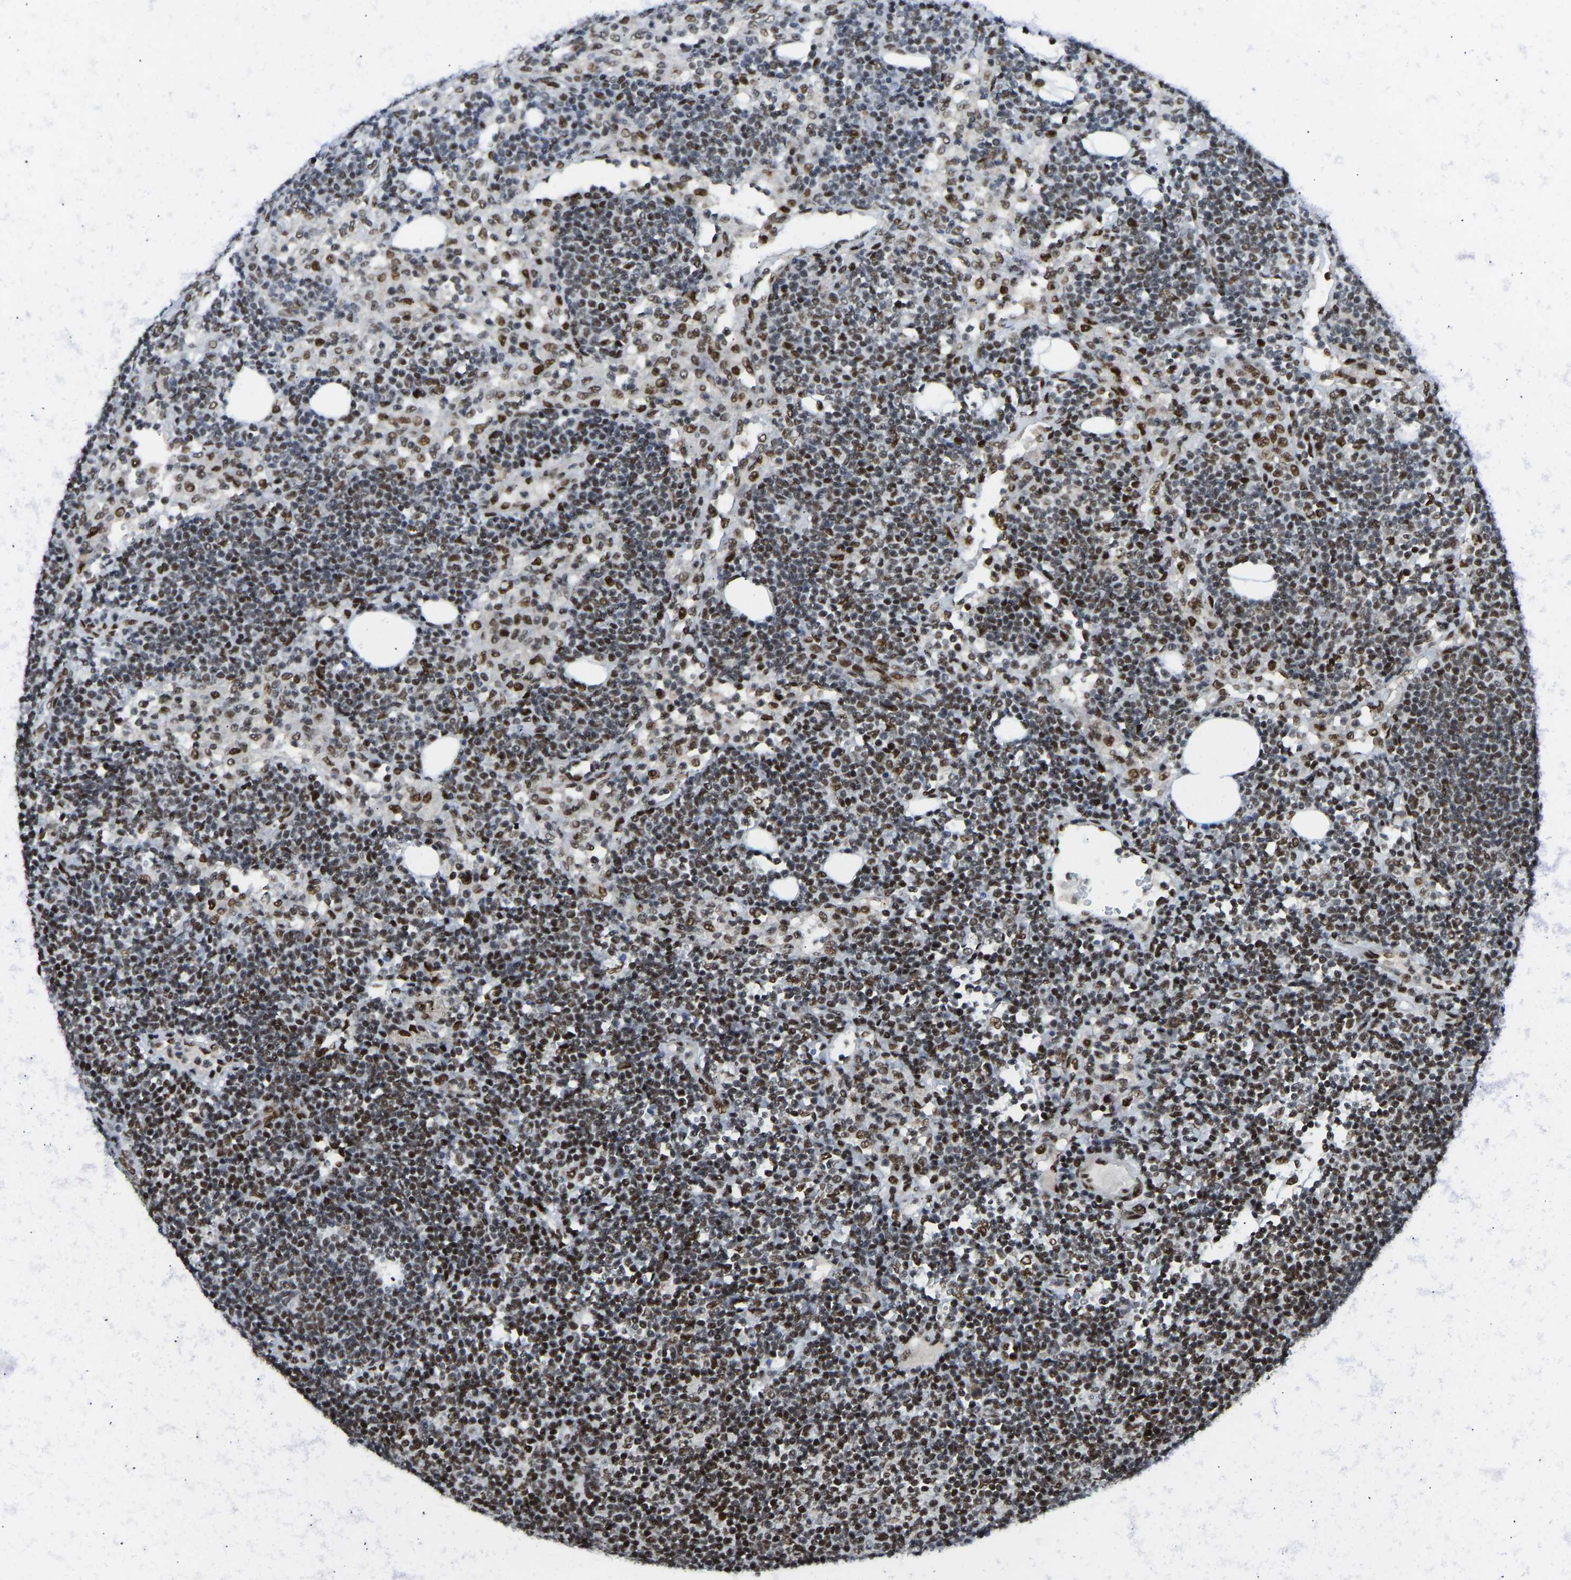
{"staining": {"intensity": "strong", "quantity": ">75%", "location": "nuclear"}, "tissue": "lymph node", "cell_type": "Germinal center cells", "image_type": "normal", "snomed": [{"axis": "morphology", "description": "Normal tissue, NOS"}, {"axis": "morphology", "description": "Carcinoid, malignant, NOS"}, {"axis": "topography", "description": "Lymph node"}], "caption": "Germinal center cells exhibit high levels of strong nuclear positivity in approximately >75% of cells in unremarkable lymph node.", "gene": "FOXK1", "patient": {"sex": "male", "age": 47}}